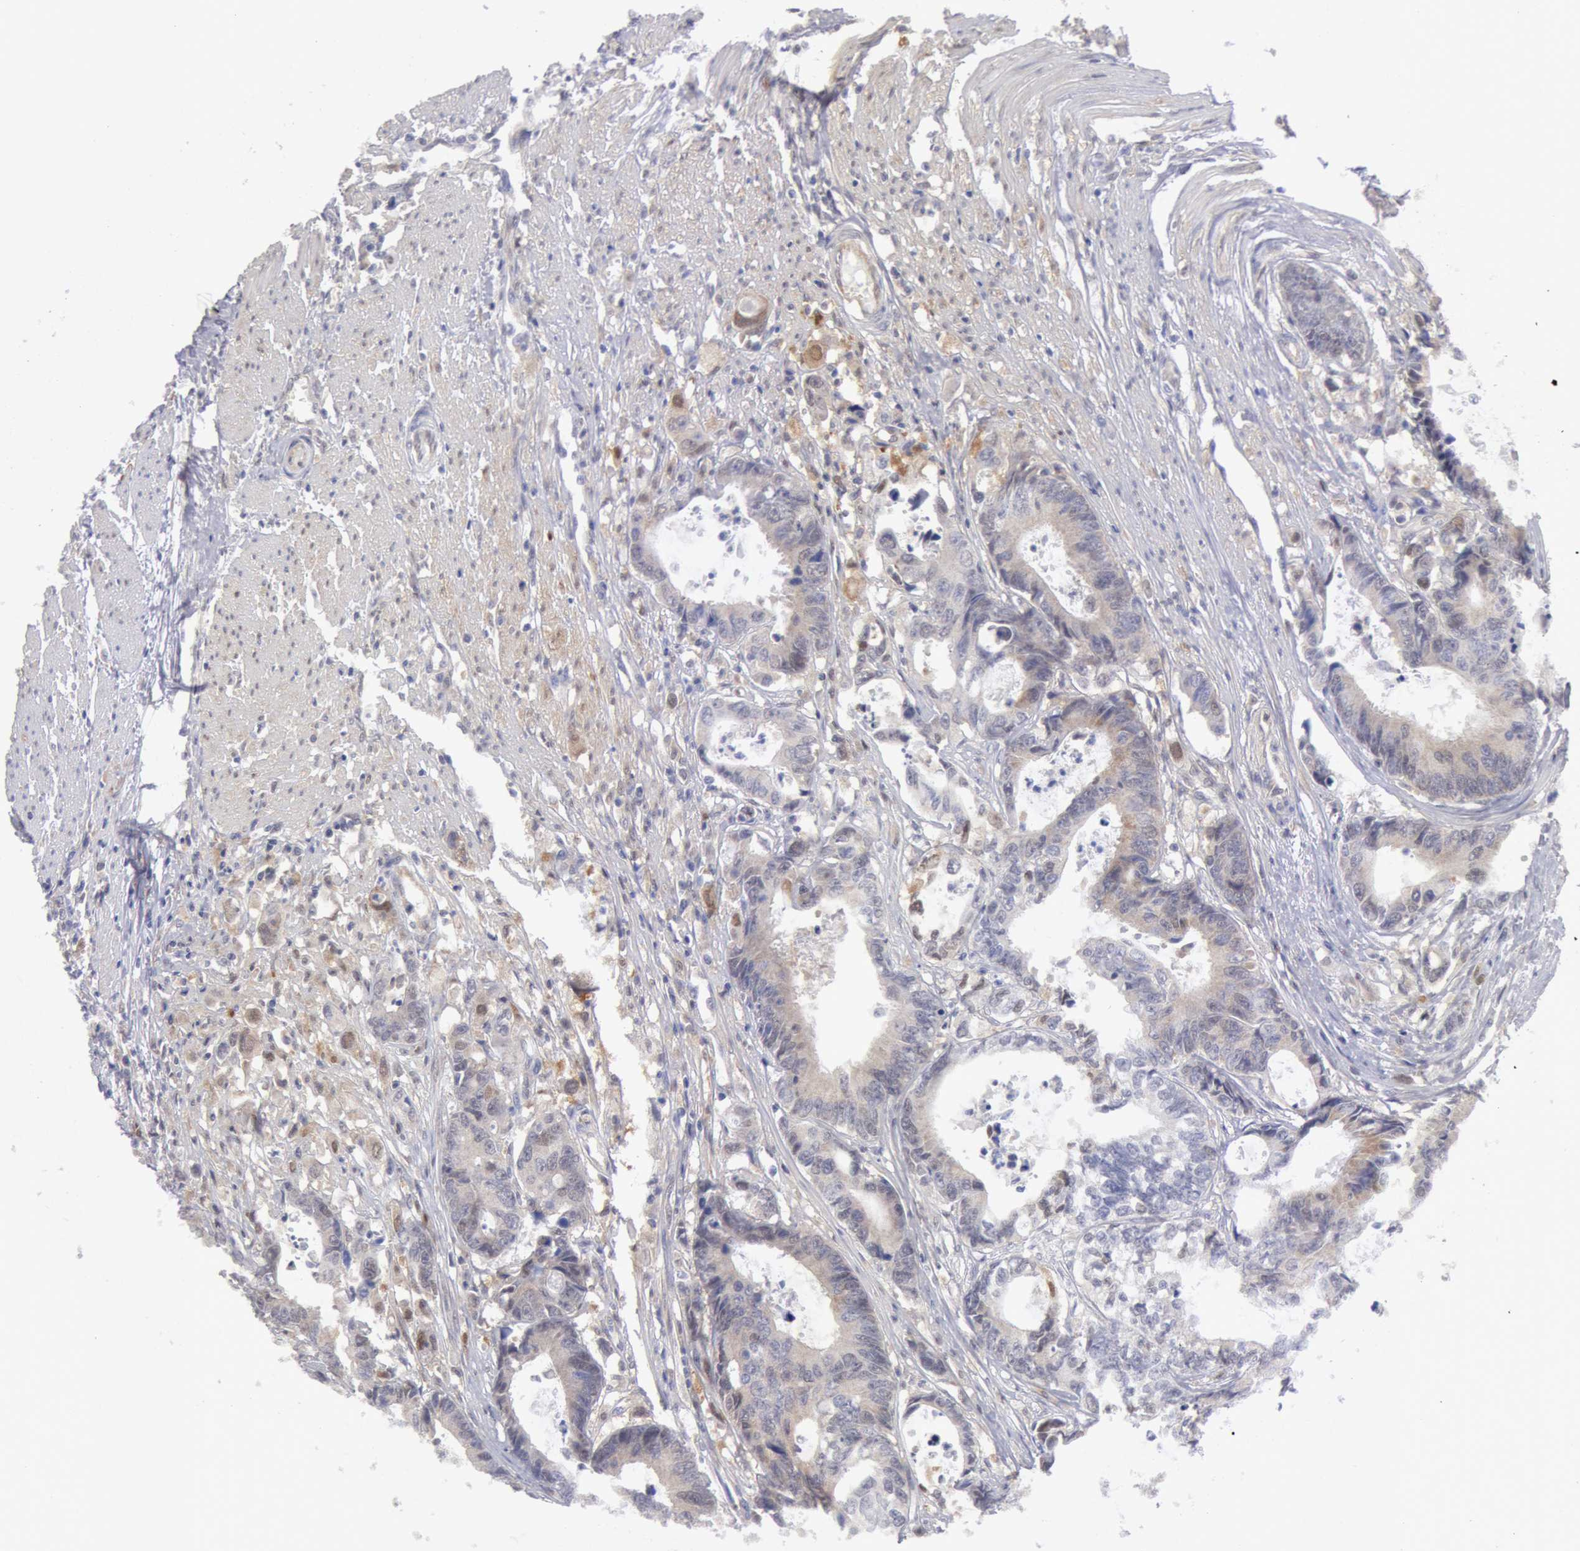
{"staining": {"intensity": "negative", "quantity": "none", "location": "none"}, "tissue": "colorectal cancer", "cell_type": "Tumor cells", "image_type": "cancer", "snomed": [{"axis": "morphology", "description": "Adenocarcinoma, NOS"}, {"axis": "topography", "description": "Rectum"}], "caption": "Immunohistochemical staining of human colorectal cancer (adenocarcinoma) exhibits no significant expression in tumor cells.", "gene": "TXNRD1", "patient": {"sex": "female", "age": 98}}